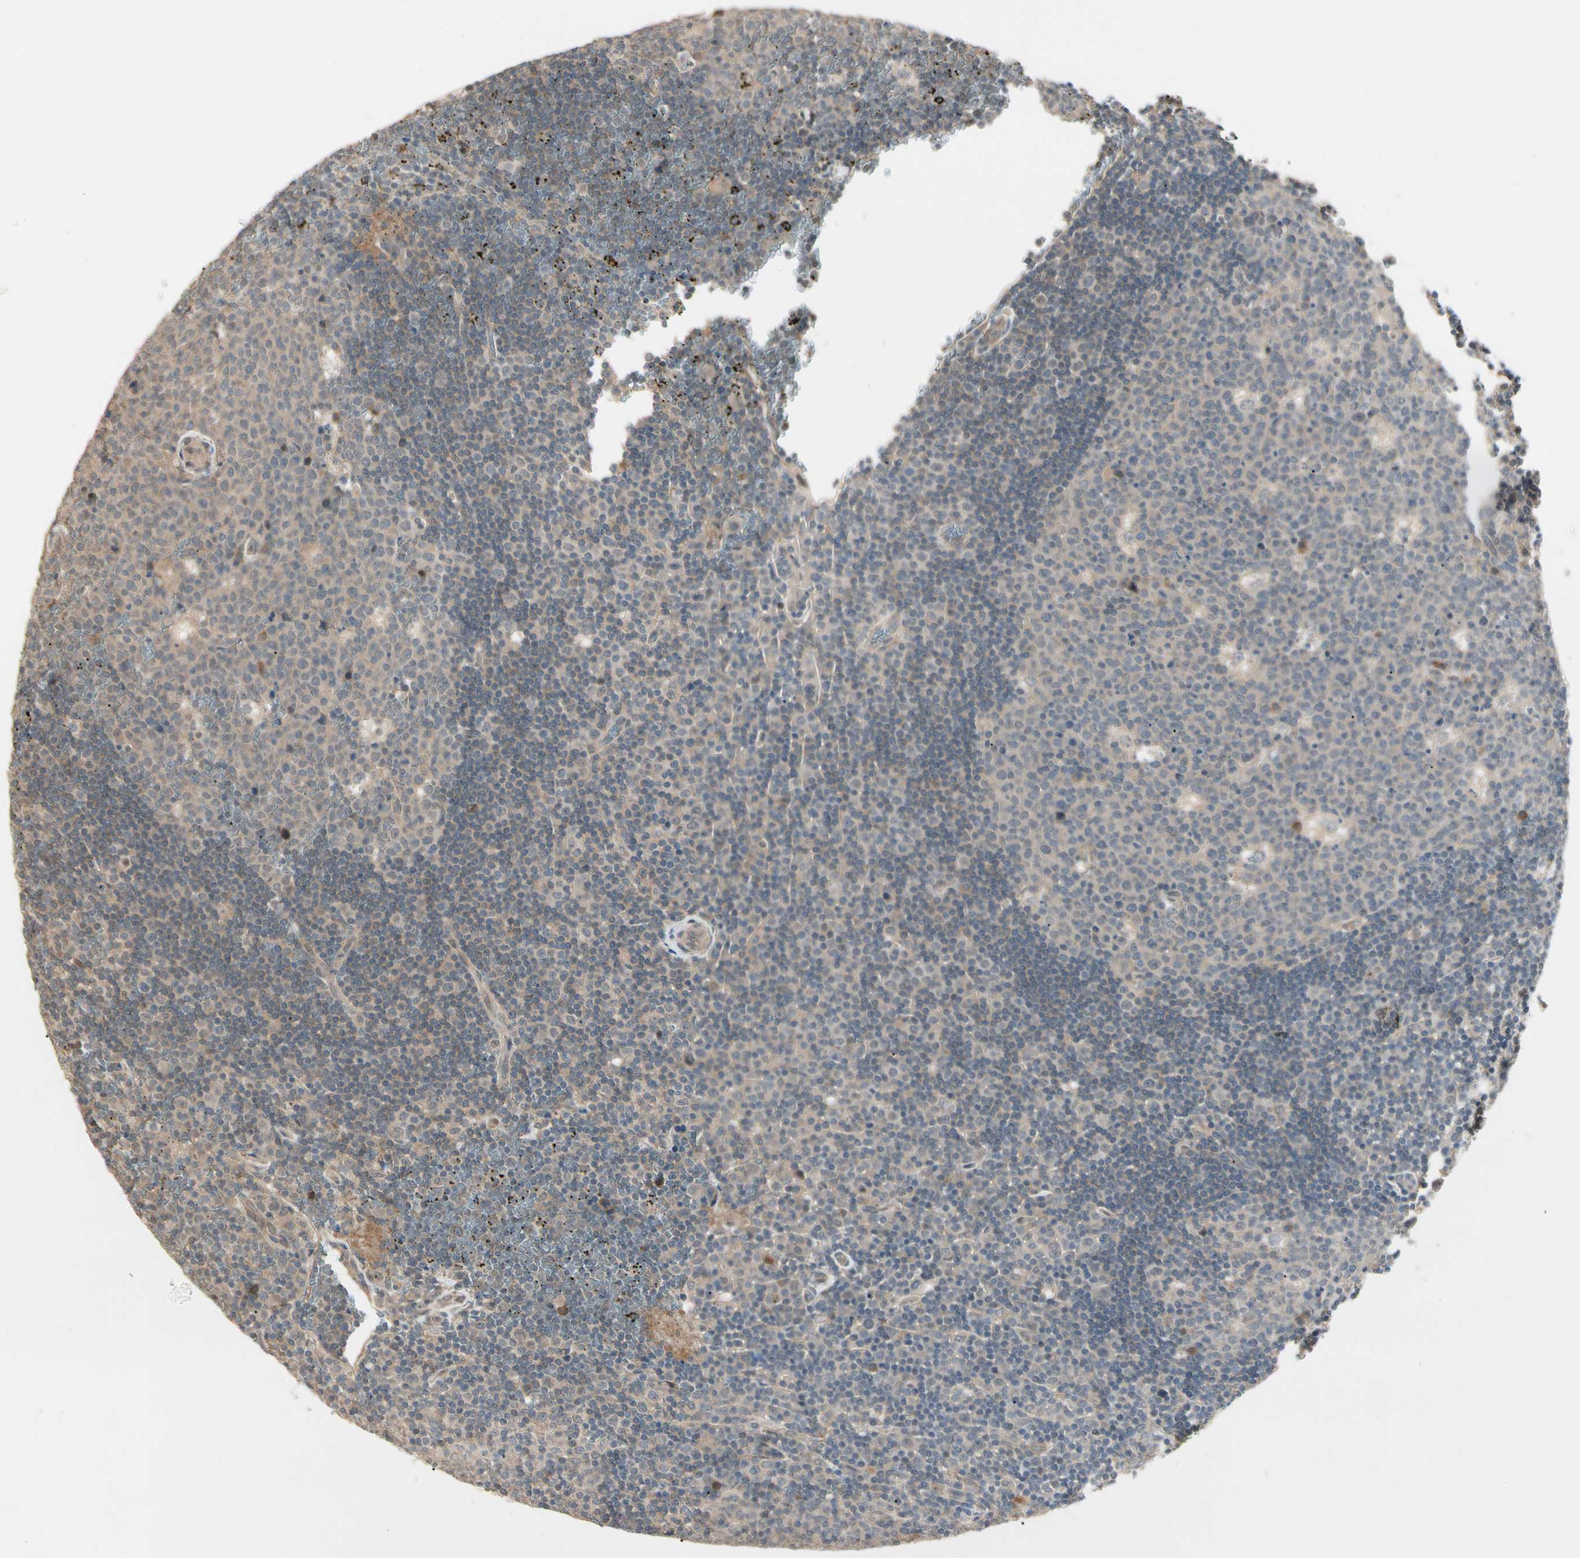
{"staining": {"intensity": "weak", "quantity": ">75%", "location": "cytoplasmic/membranous"}, "tissue": "lymph node", "cell_type": "Germinal center cells", "image_type": "normal", "snomed": [{"axis": "morphology", "description": "Normal tissue, NOS"}, {"axis": "topography", "description": "Lymph node"}, {"axis": "topography", "description": "Salivary gland"}], "caption": "Weak cytoplasmic/membranous expression for a protein is present in about >75% of germinal center cells of benign lymph node using immunohistochemistry.", "gene": "ATG4C", "patient": {"sex": "male", "age": 8}}